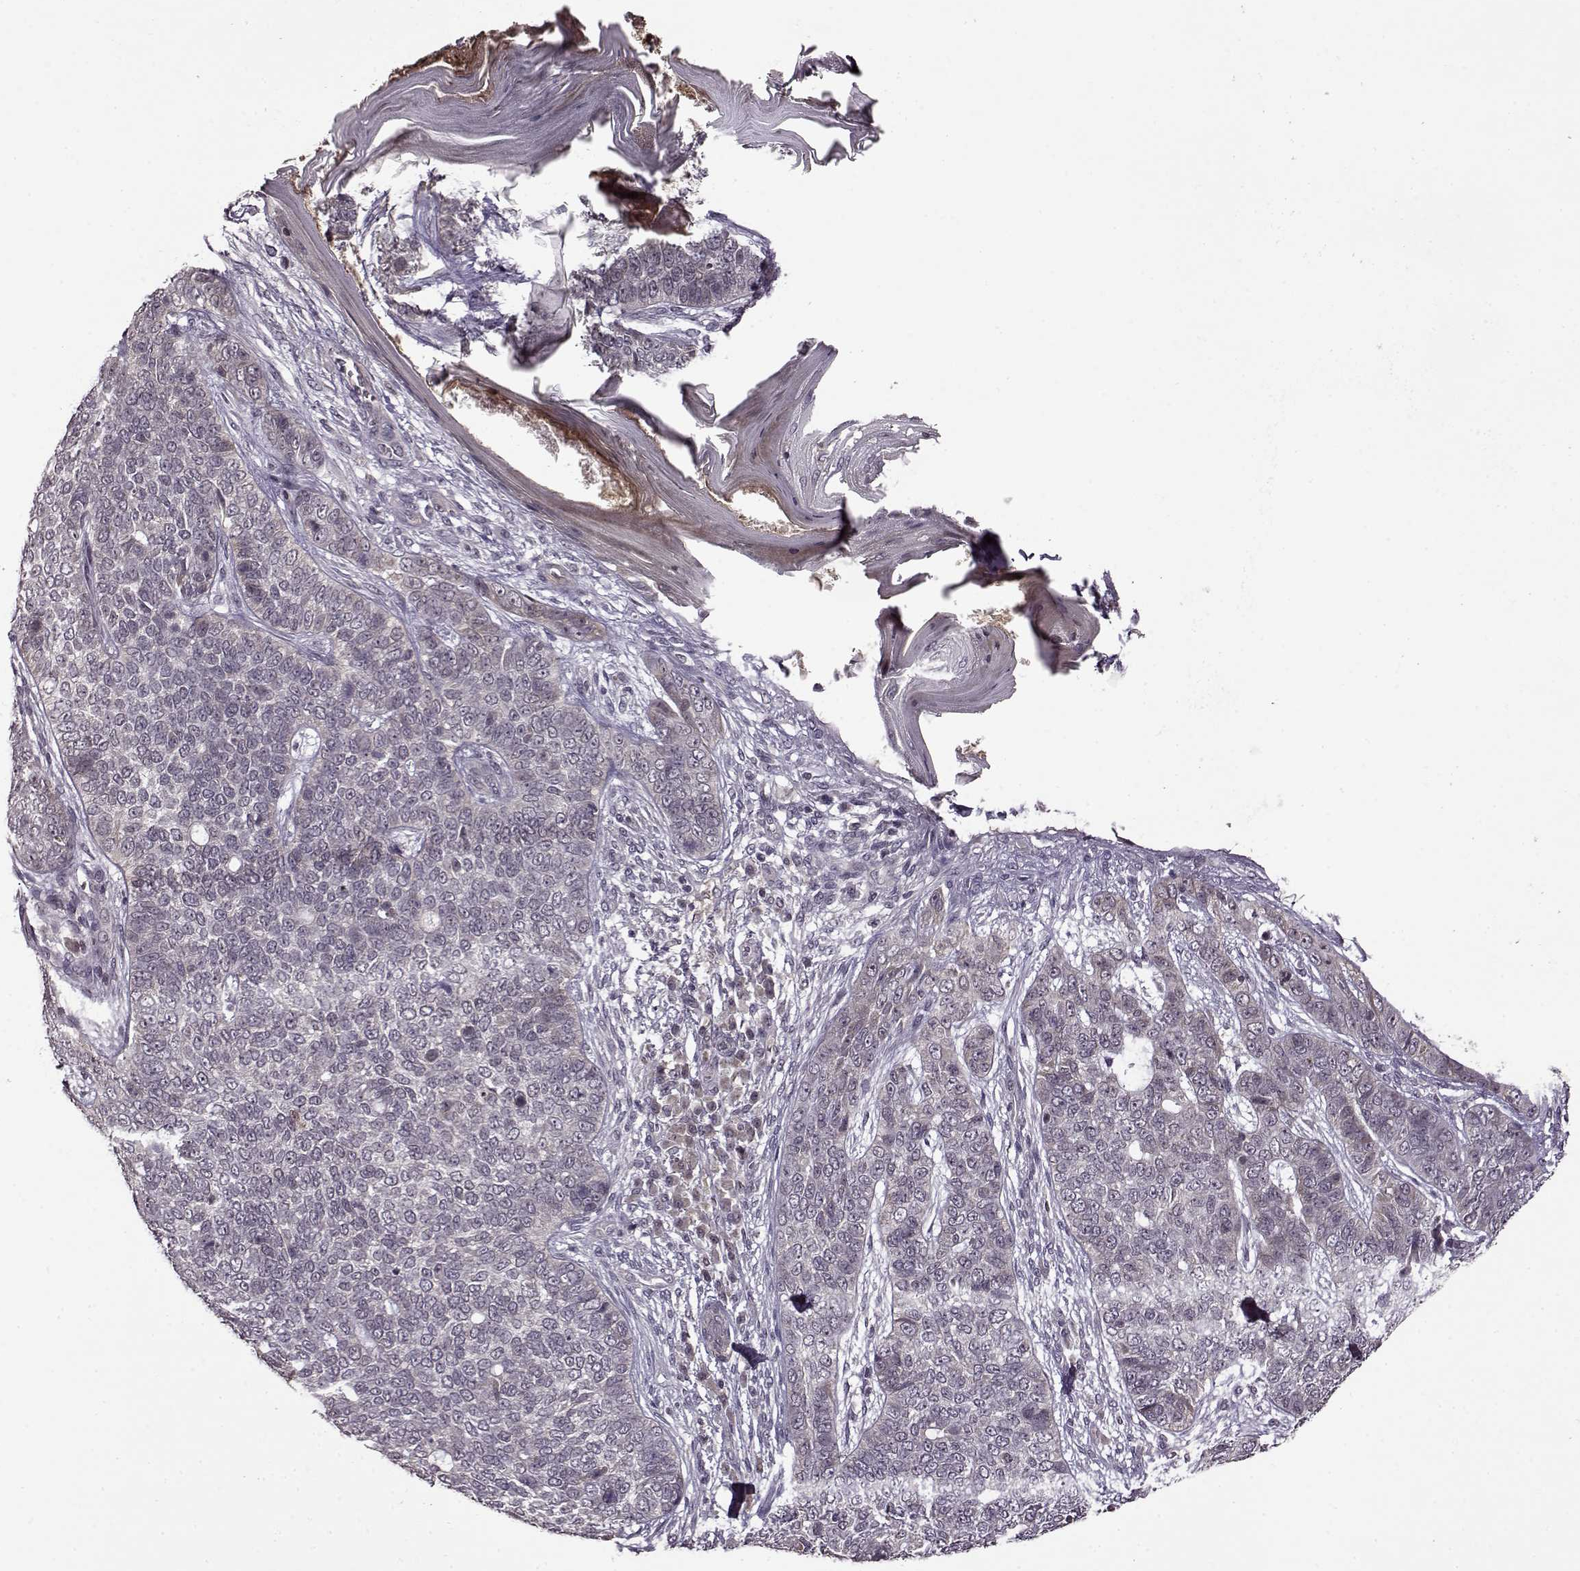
{"staining": {"intensity": "negative", "quantity": "none", "location": "none"}, "tissue": "skin cancer", "cell_type": "Tumor cells", "image_type": "cancer", "snomed": [{"axis": "morphology", "description": "Basal cell carcinoma"}, {"axis": "topography", "description": "Skin"}], "caption": "This is a image of immunohistochemistry staining of skin cancer, which shows no staining in tumor cells.", "gene": "MAIP1", "patient": {"sex": "female", "age": 69}}